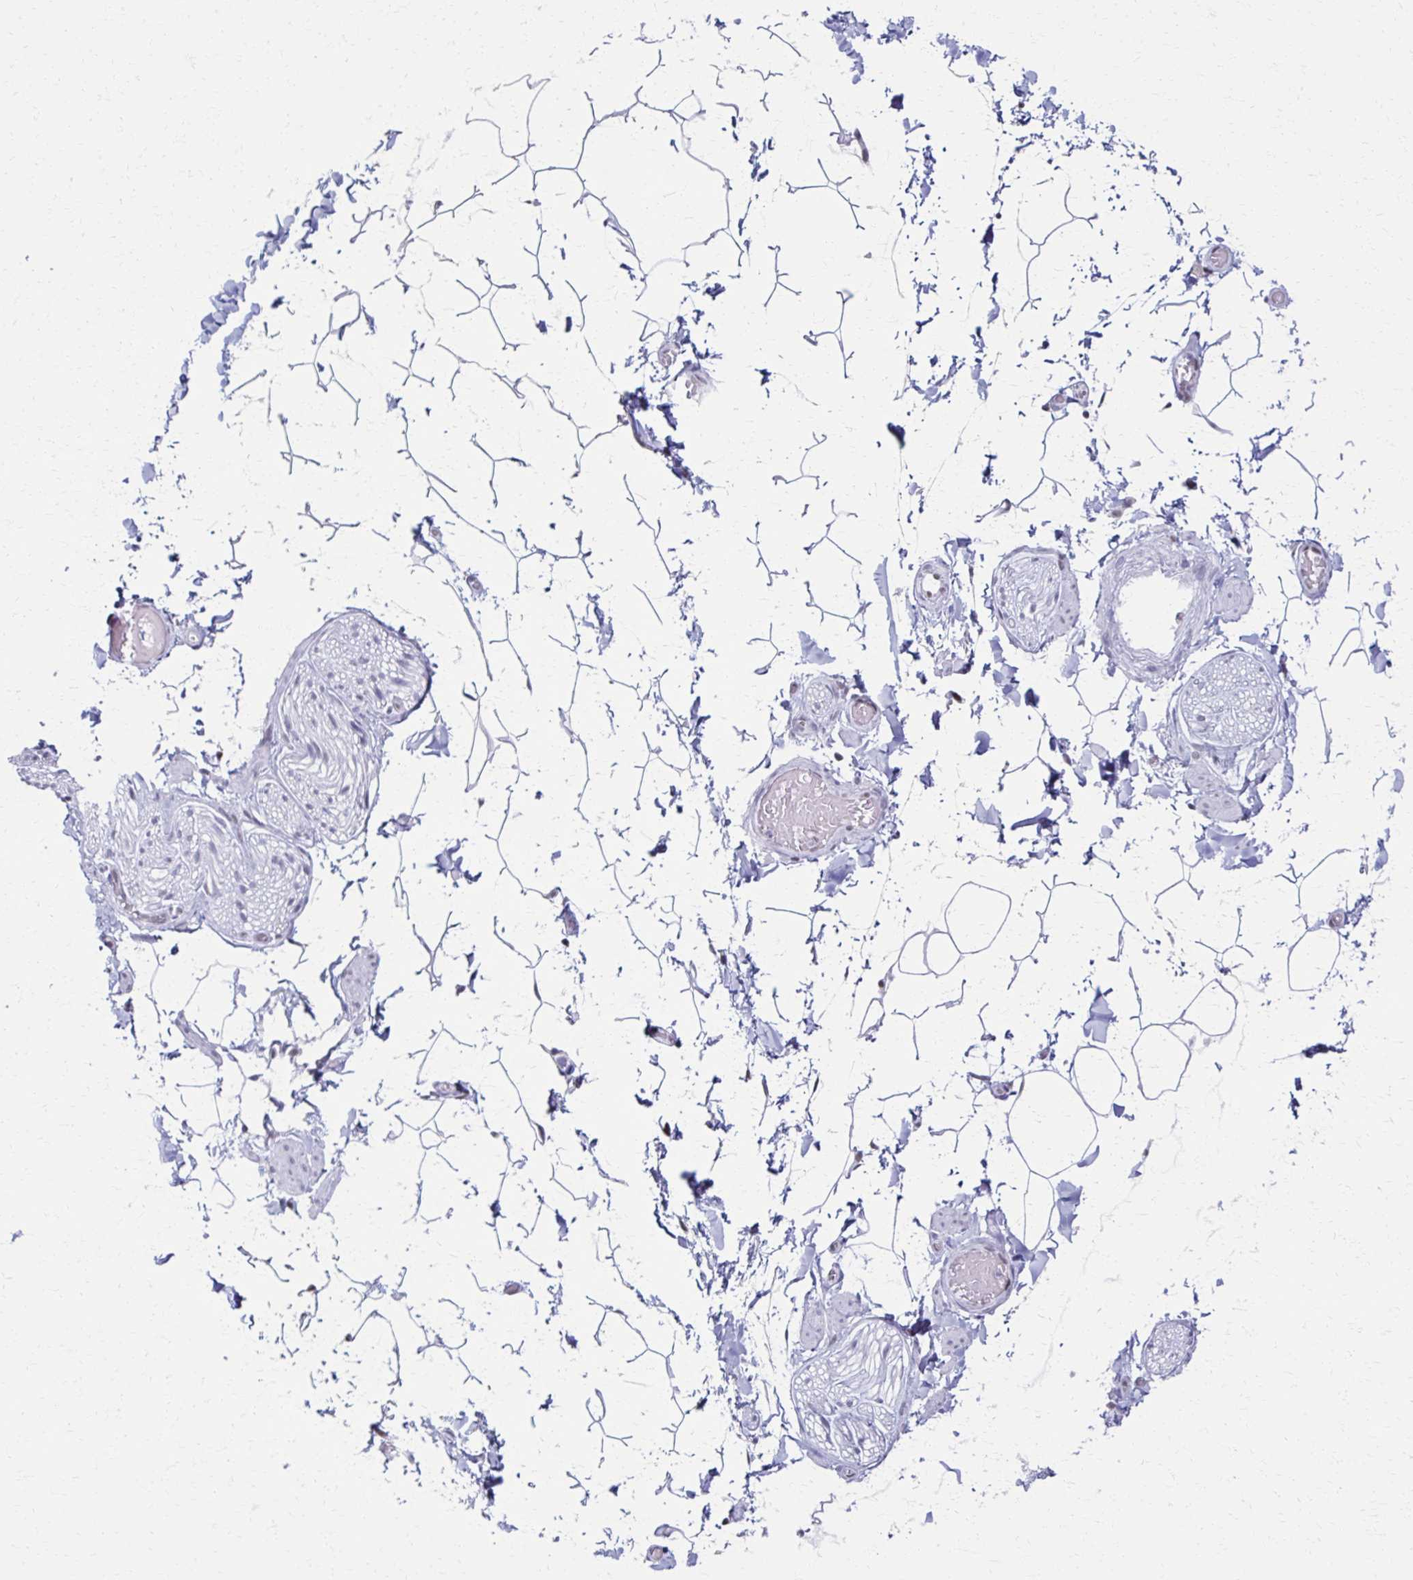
{"staining": {"intensity": "negative", "quantity": "none", "location": "none"}, "tissue": "adipose tissue", "cell_type": "Adipocytes", "image_type": "normal", "snomed": [{"axis": "morphology", "description": "Normal tissue, NOS"}, {"axis": "topography", "description": "Epididymis"}, {"axis": "topography", "description": "Peripheral nerve tissue"}], "caption": "Immunohistochemistry (IHC) of unremarkable human adipose tissue exhibits no positivity in adipocytes.", "gene": "IRF7", "patient": {"sex": "male", "age": 32}}